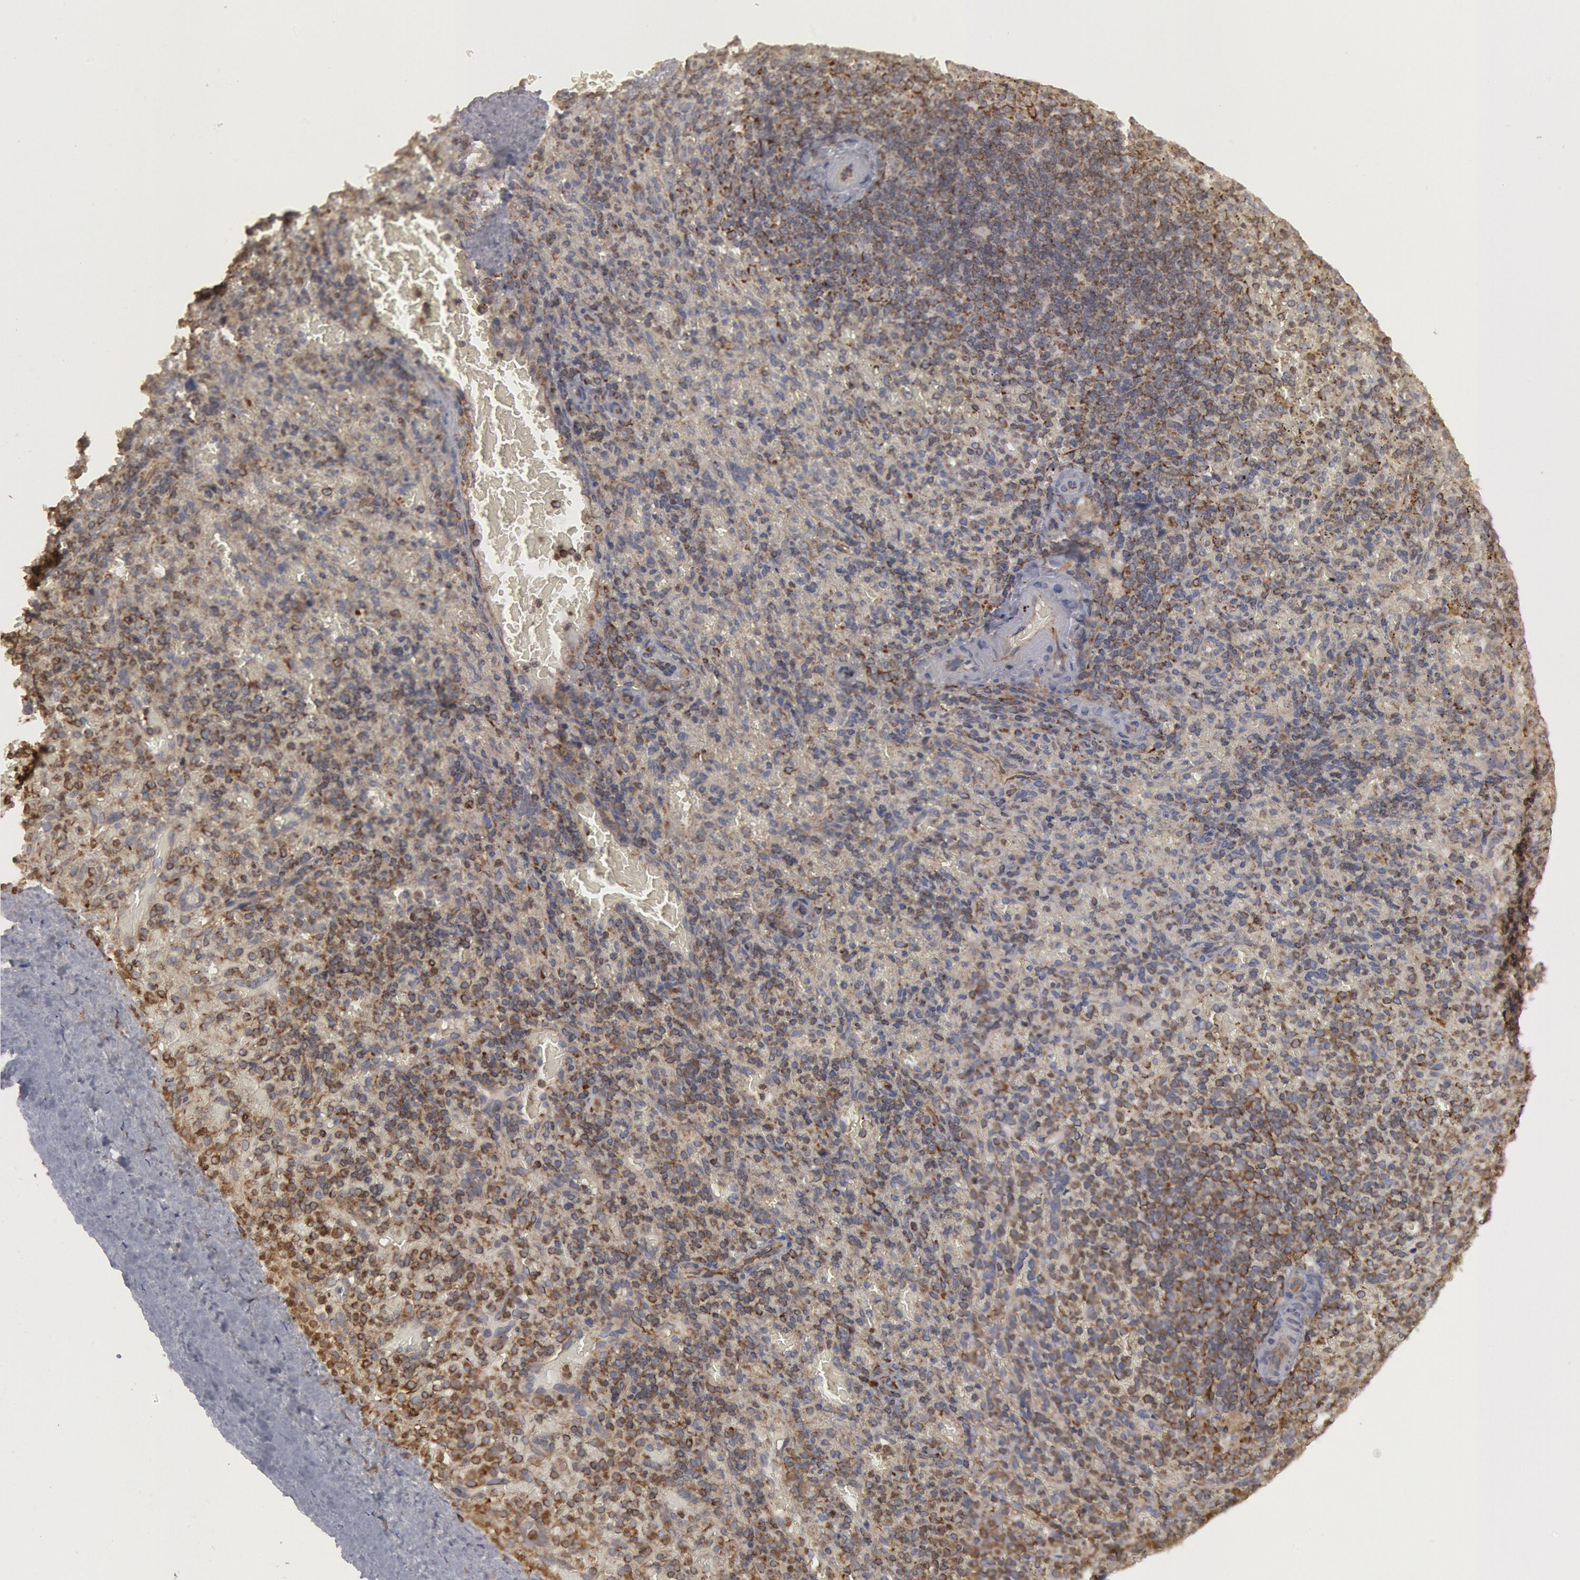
{"staining": {"intensity": "weak", "quantity": ">75%", "location": "cytoplasmic/membranous"}, "tissue": "spleen", "cell_type": "Cells in red pulp", "image_type": "normal", "snomed": [{"axis": "morphology", "description": "Normal tissue, NOS"}, {"axis": "topography", "description": "Spleen"}], "caption": "Immunohistochemical staining of normal human spleen displays low levels of weak cytoplasmic/membranous positivity in approximately >75% of cells in red pulp. The staining is performed using DAB brown chromogen to label protein expression. The nuclei are counter-stained blue using hematoxylin.", "gene": "OSBPL8", "patient": {"sex": "female", "age": 50}}